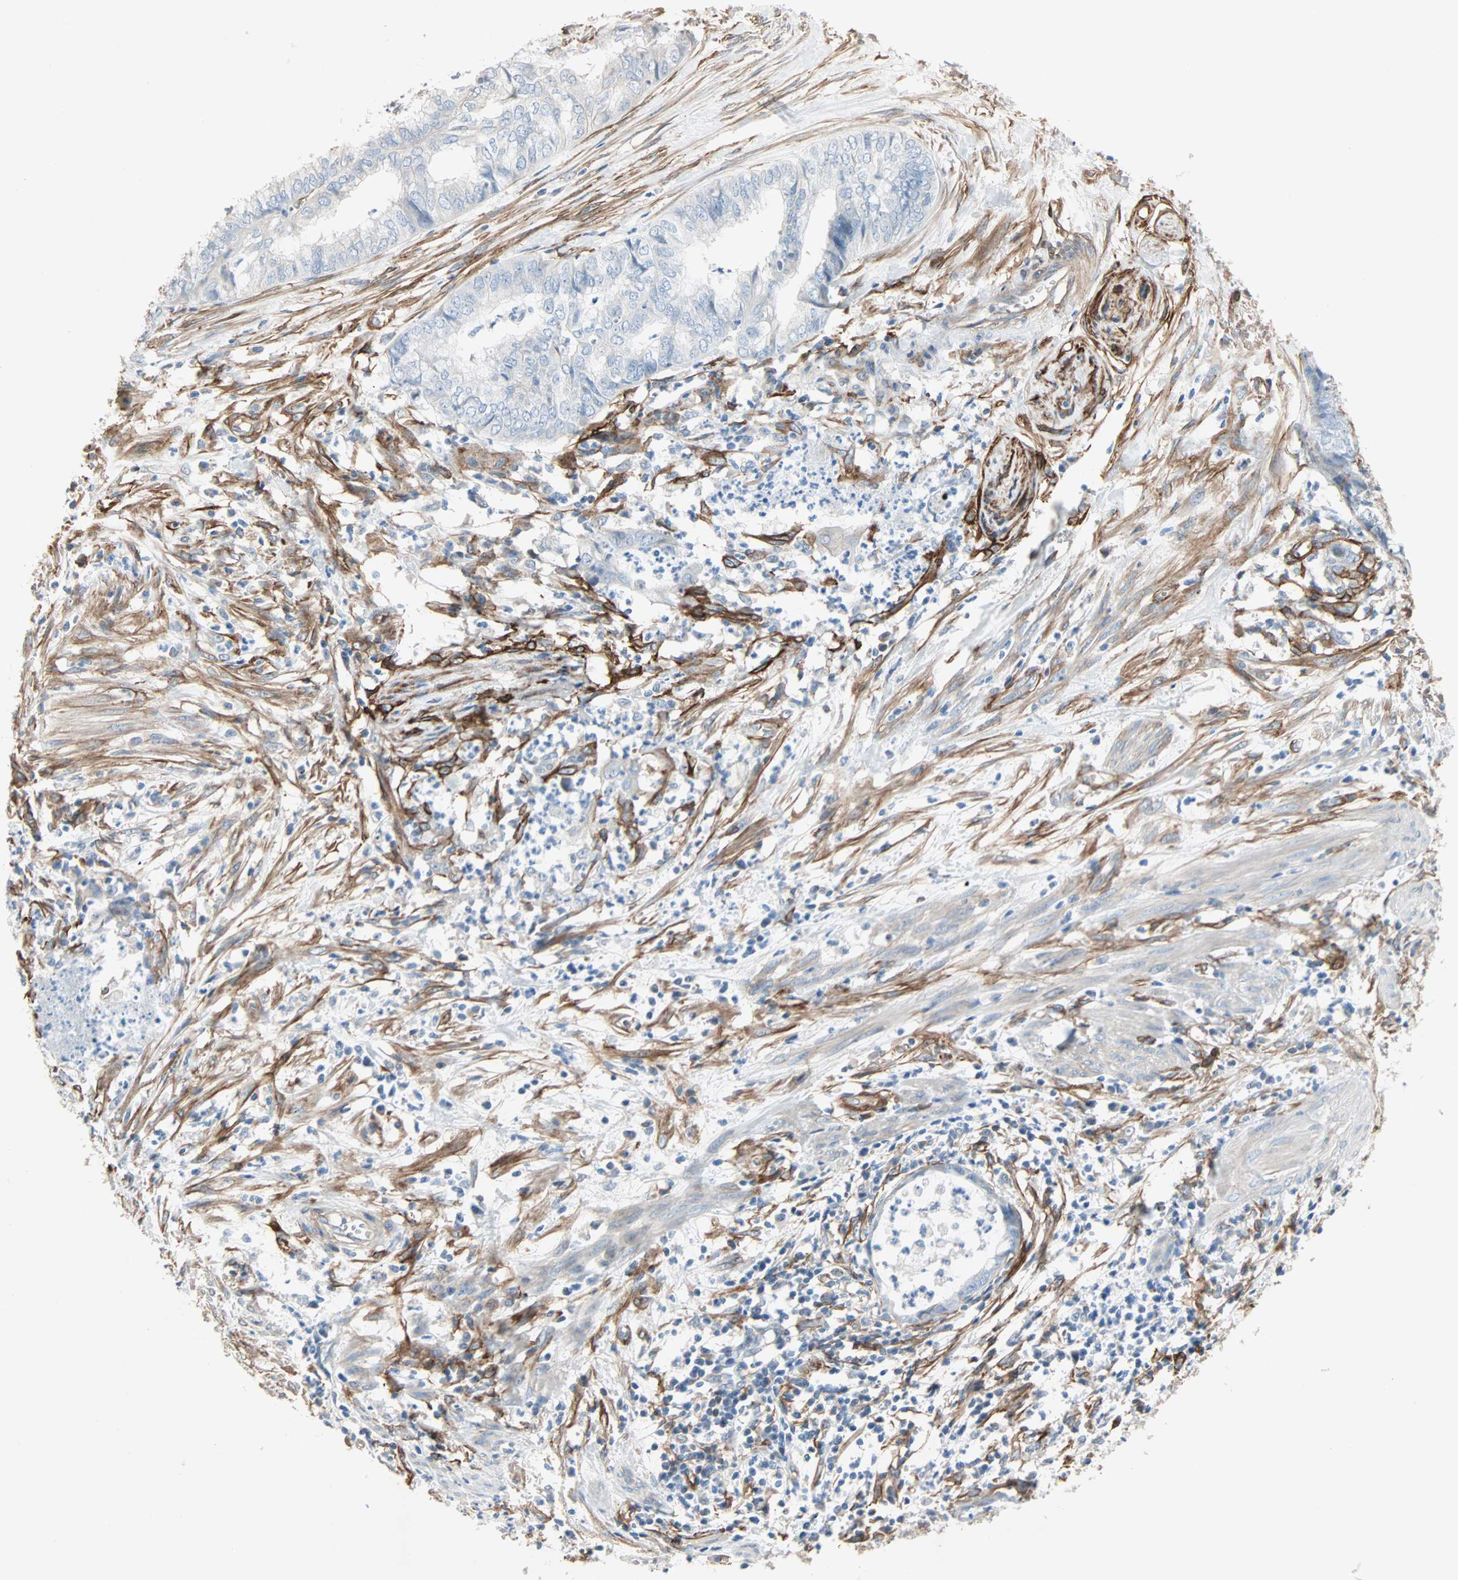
{"staining": {"intensity": "negative", "quantity": "none", "location": "none"}, "tissue": "endometrial cancer", "cell_type": "Tumor cells", "image_type": "cancer", "snomed": [{"axis": "morphology", "description": "Necrosis, NOS"}, {"axis": "morphology", "description": "Adenocarcinoma, NOS"}, {"axis": "topography", "description": "Endometrium"}], "caption": "Endometrial cancer was stained to show a protein in brown. There is no significant positivity in tumor cells.", "gene": "EPB41L2", "patient": {"sex": "female", "age": 79}}